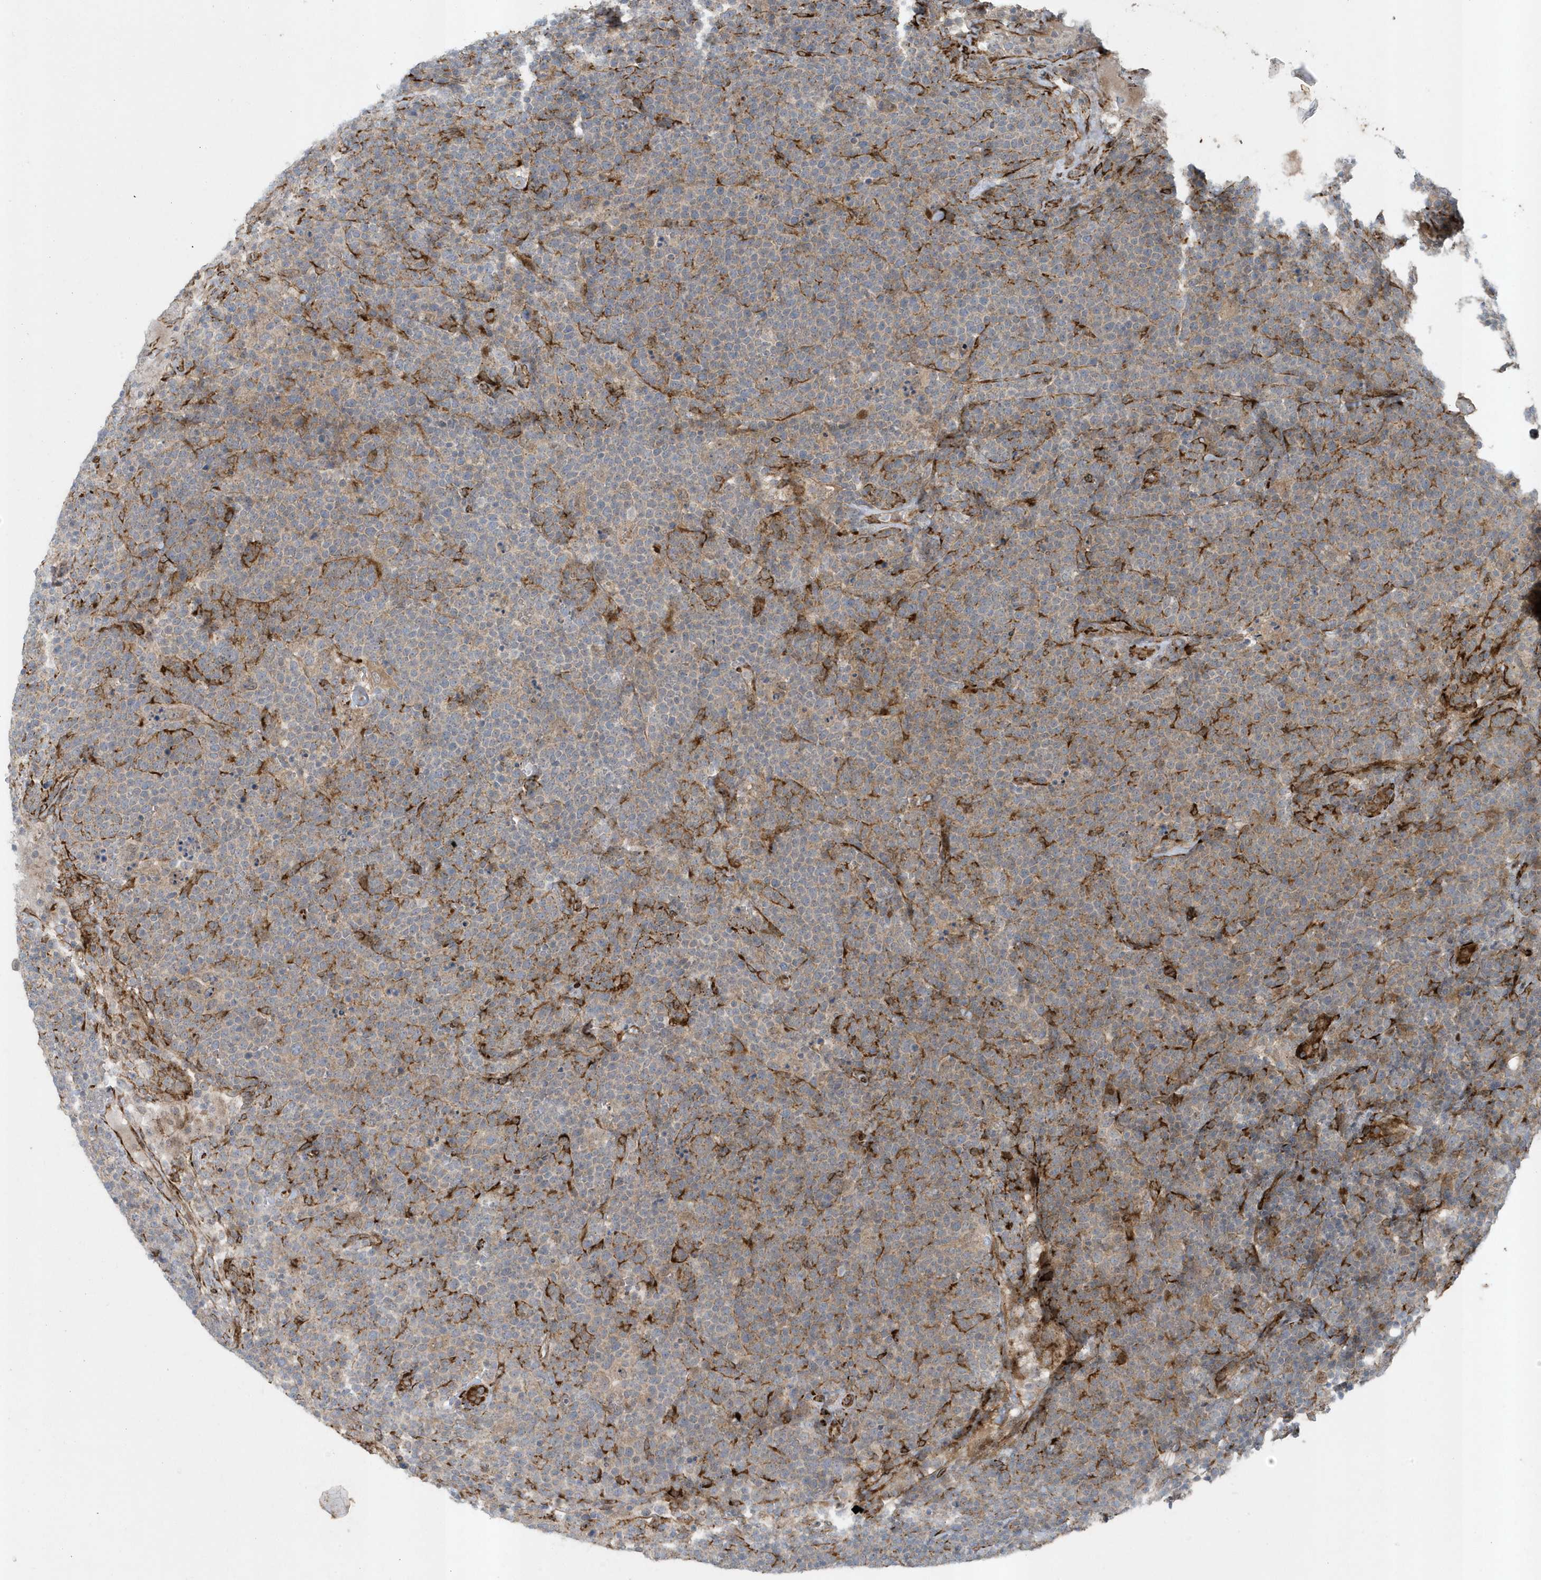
{"staining": {"intensity": "weak", "quantity": "25%-75%", "location": "cytoplasmic/membranous"}, "tissue": "lymphoma", "cell_type": "Tumor cells", "image_type": "cancer", "snomed": [{"axis": "morphology", "description": "Malignant lymphoma, non-Hodgkin's type, High grade"}, {"axis": "topography", "description": "Lymph node"}], "caption": "Protein staining displays weak cytoplasmic/membranous staining in approximately 25%-75% of tumor cells in lymphoma. (DAB (3,3'-diaminobenzidine) IHC, brown staining for protein, blue staining for nuclei).", "gene": "FAM98A", "patient": {"sex": "male", "age": 61}}